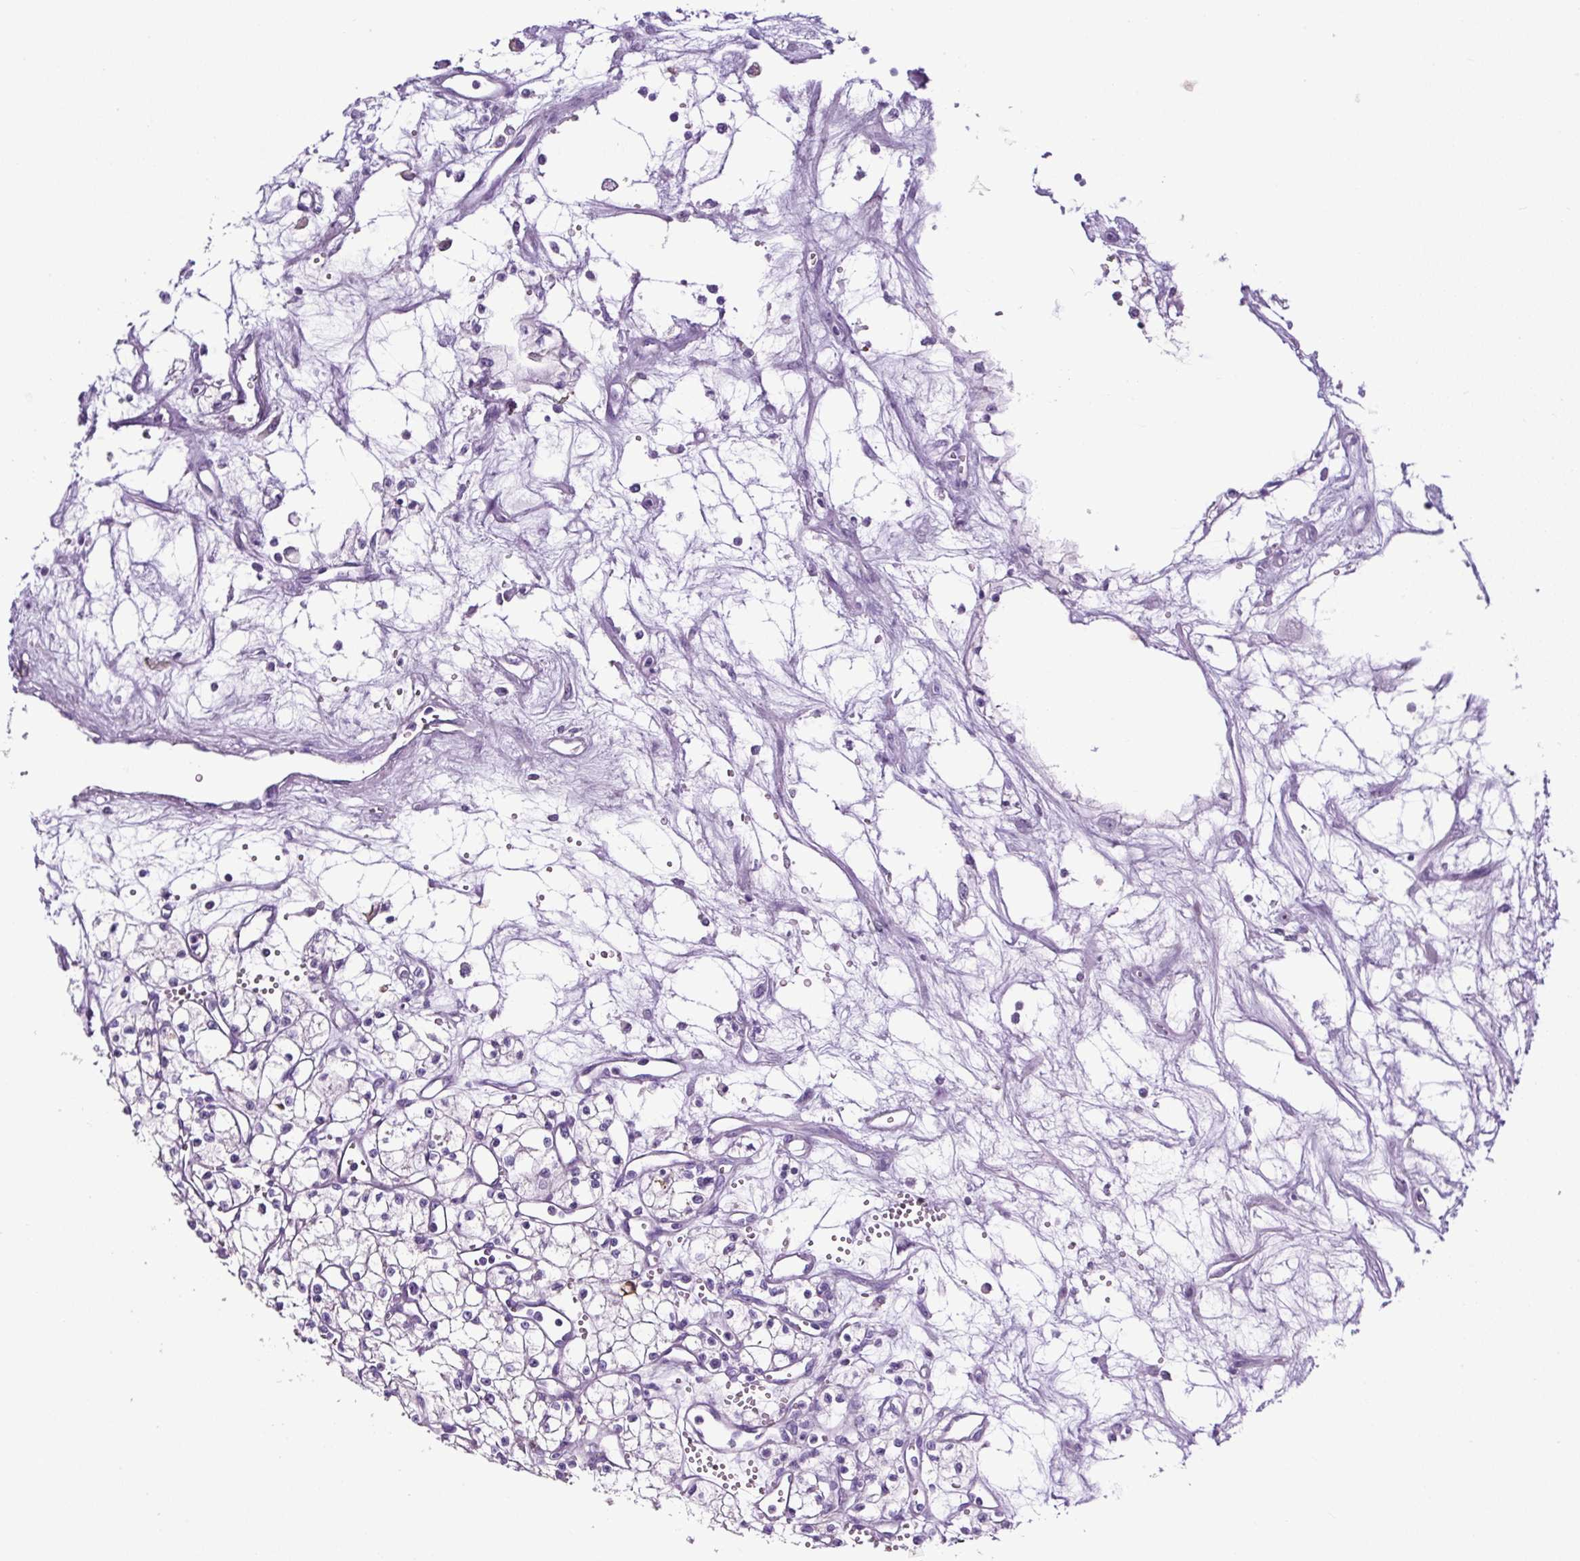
{"staining": {"intensity": "negative", "quantity": "none", "location": "none"}, "tissue": "renal cancer", "cell_type": "Tumor cells", "image_type": "cancer", "snomed": [{"axis": "morphology", "description": "Adenocarcinoma, NOS"}, {"axis": "topography", "description": "Kidney"}], "caption": "This is an IHC photomicrograph of human adenocarcinoma (renal). There is no expression in tumor cells.", "gene": "SP8", "patient": {"sex": "male", "age": 59}}